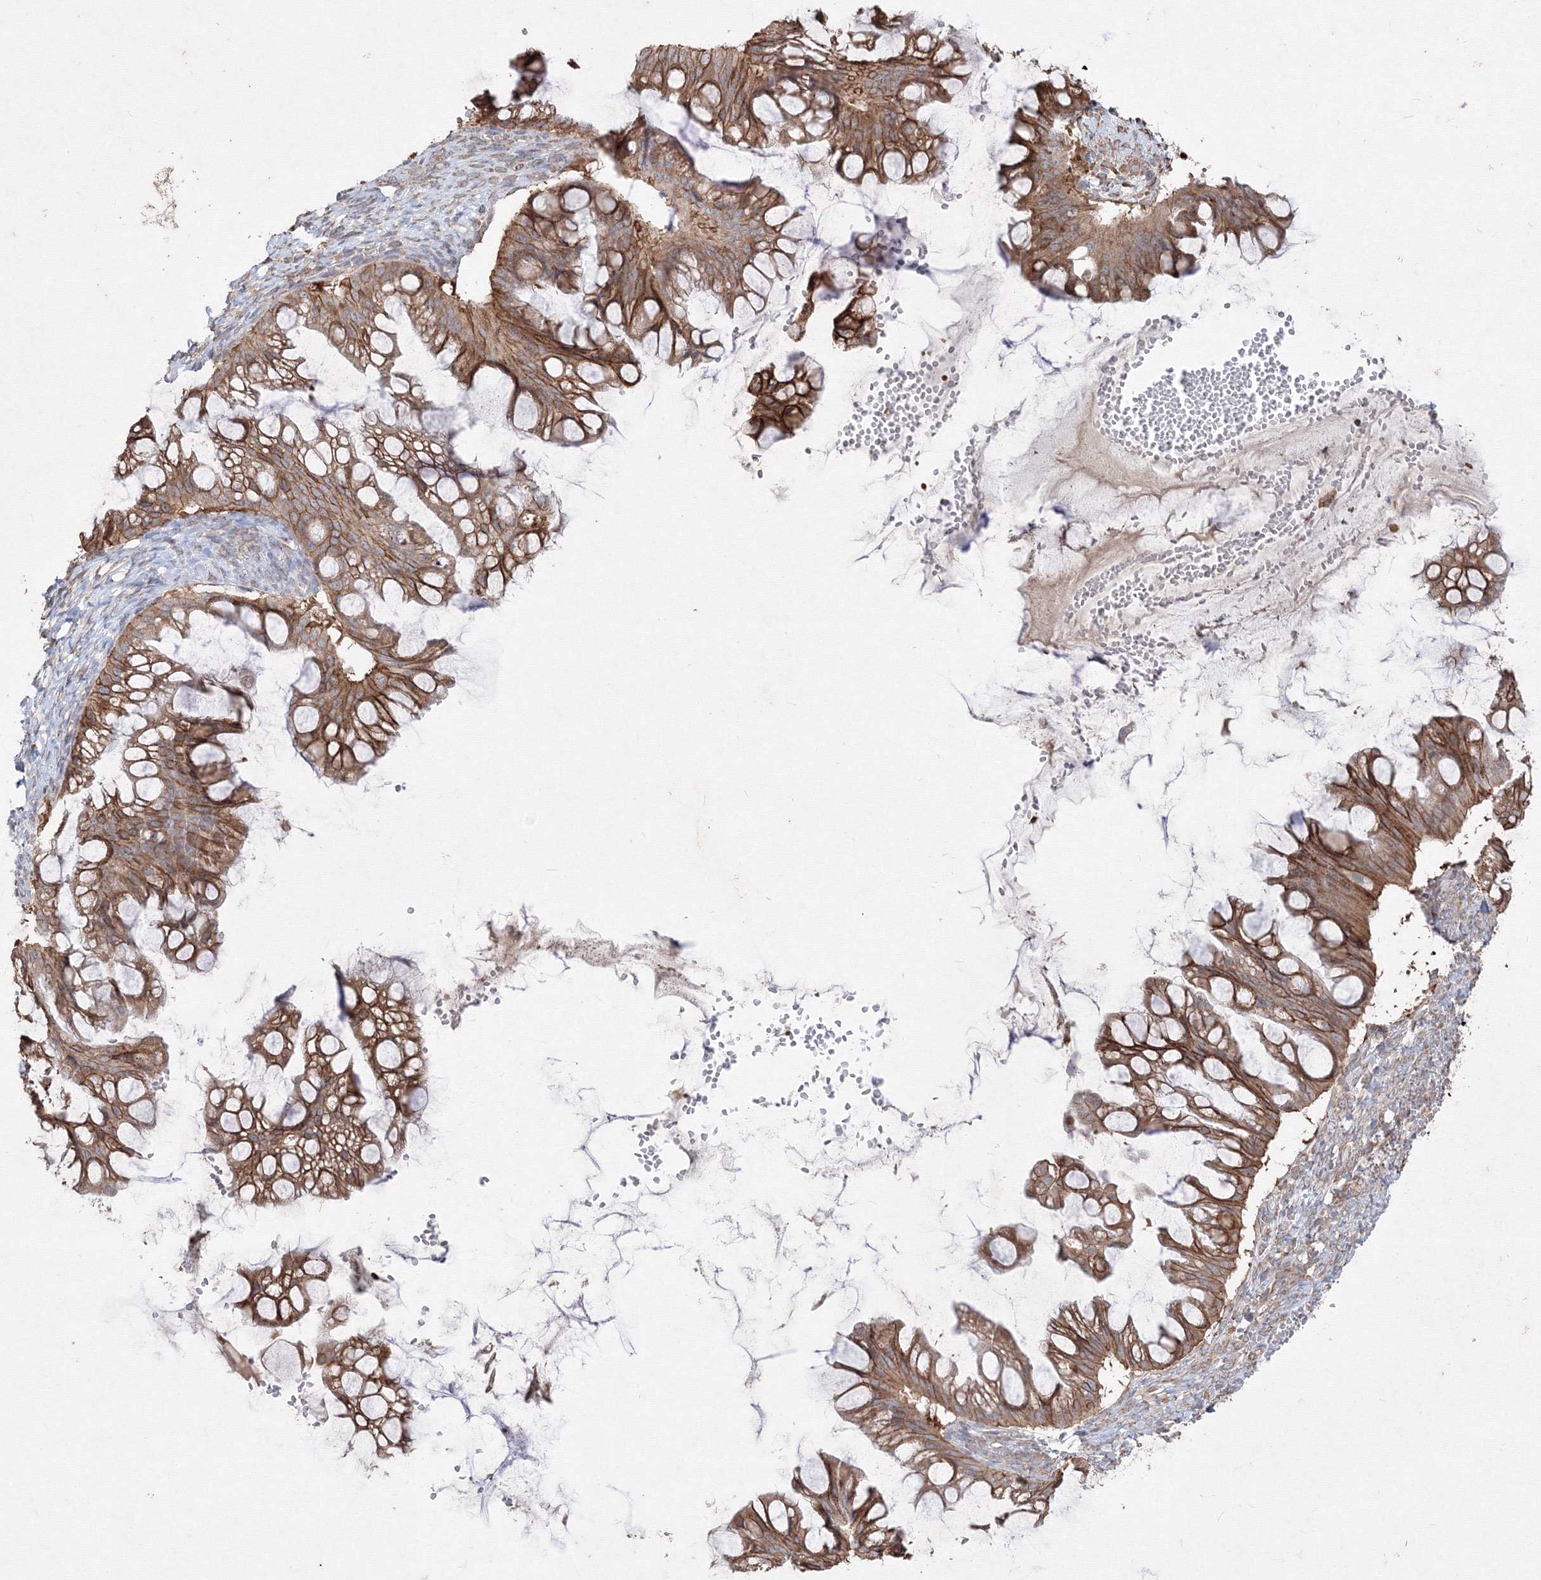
{"staining": {"intensity": "moderate", "quantity": ">75%", "location": "cytoplasmic/membranous"}, "tissue": "ovarian cancer", "cell_type": "Tumor cells", "image_type": "cancer", "snomed": [{"axis": "morphology", "description": "Cystadenocarcinoma, mucinous, NOS"}, {"axis": "topography", "description": "Ovary"}], "caption": "About >75% of tumor cells in ovarian cancer demonstrate moderate cytoplasmic/membranous protein positivity as visualized by brown immunohistochemical staining.", "gene": "FBXL8", "patient": {"sex": "female", "age": 73}}